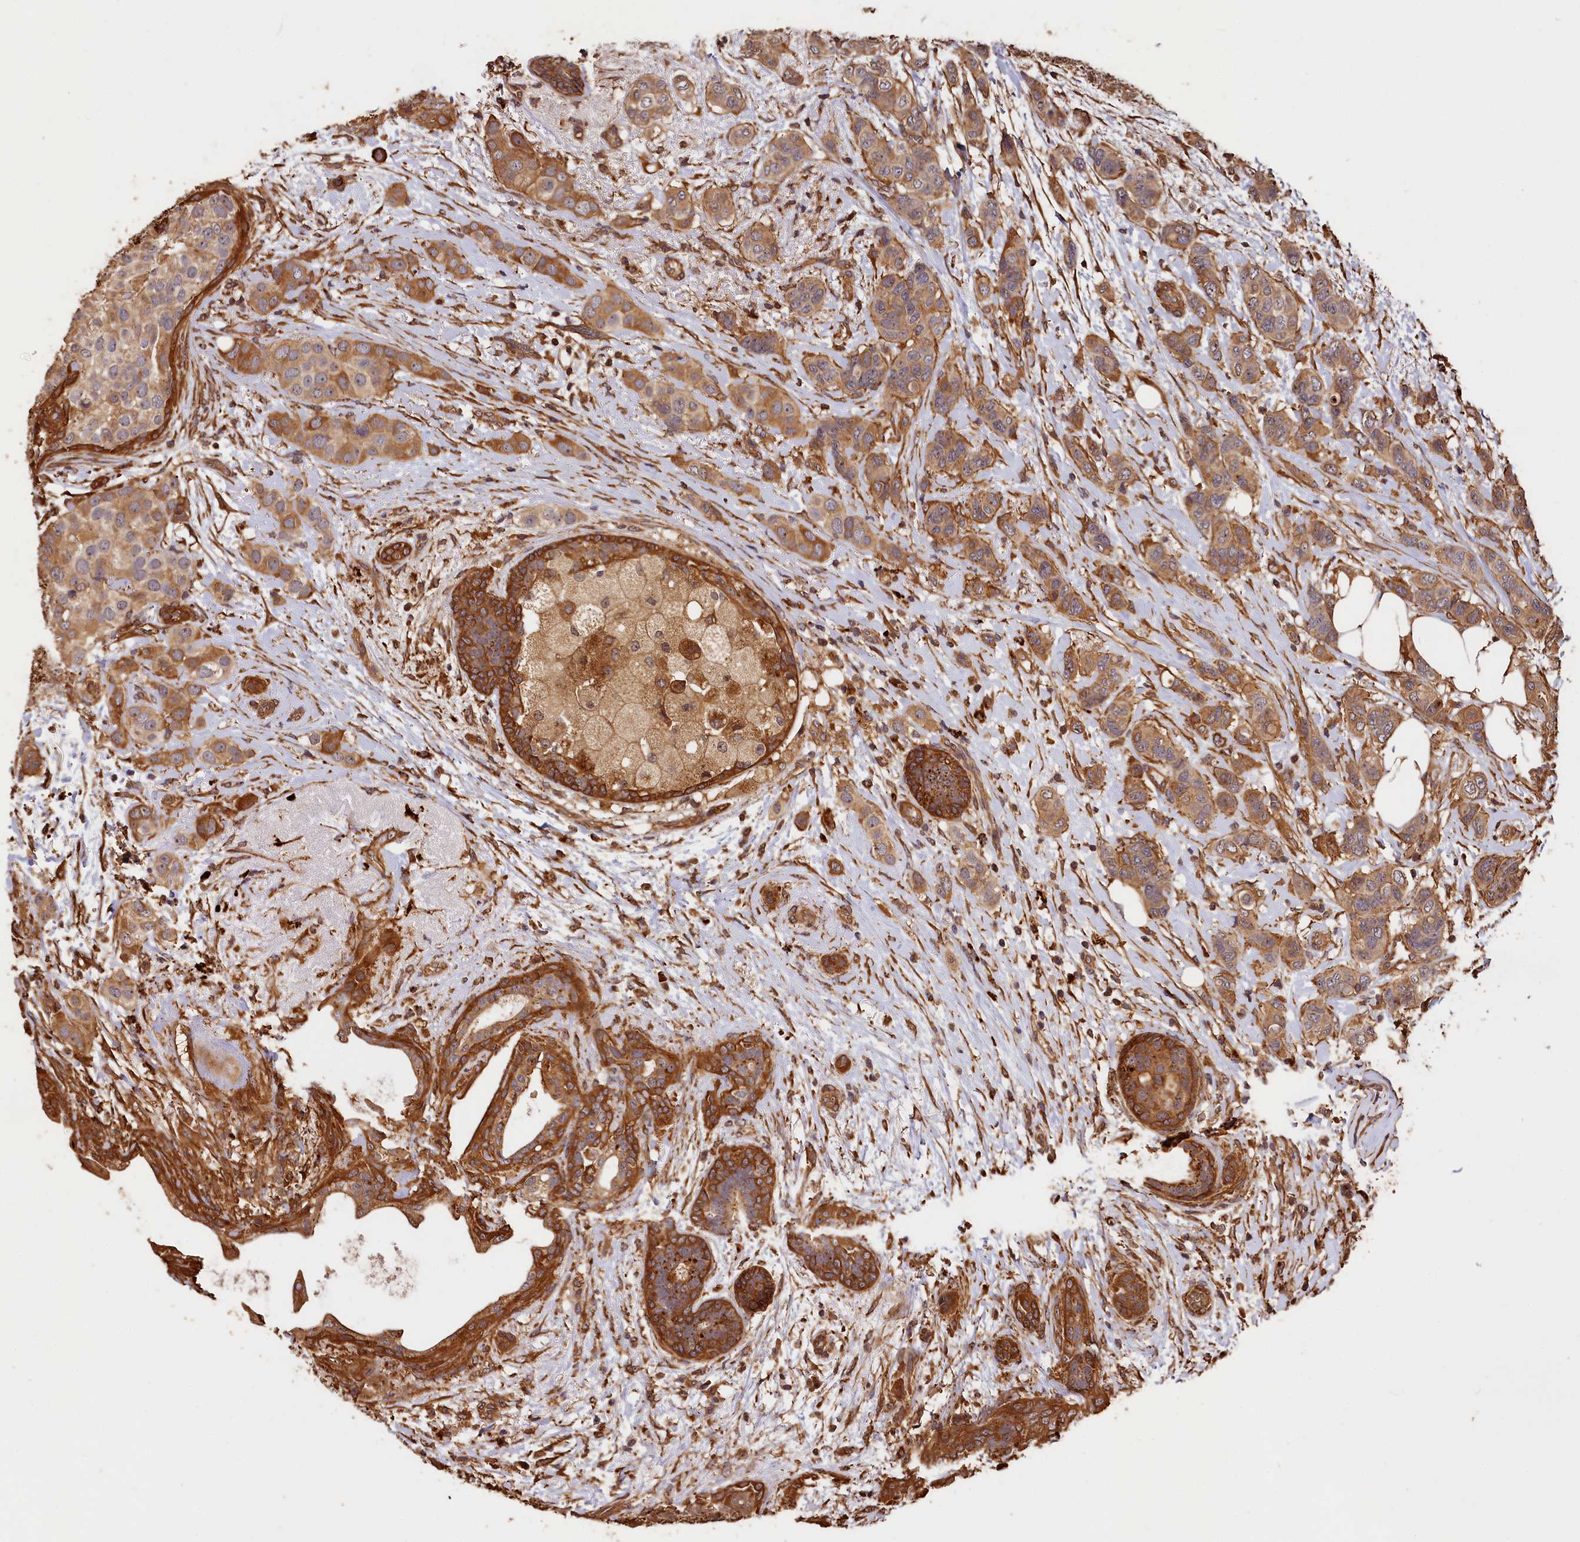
{"staining": {"intensity": "moderate", "quantity": ">75%", "location": "cytoplasmic/membranous"}, "tissue": "breast cancer", "cell_type": "Tumor cells", "image_type": "cancer", "snomed": [{"axis": "morphology", "description": "Lobular carcinoma"}, {"axis": "topography", "description": "Breast"}], "caption": "Immunohistochemical staining of human breast cancer displays moderate cytoplasmic/membranous protein positivity in about >75% of tumor cells. The protein is shown in brown color, while the nuclei are stained blue.", "gene": "MMP15", "patient": {"sex": "female", "age": 51}}